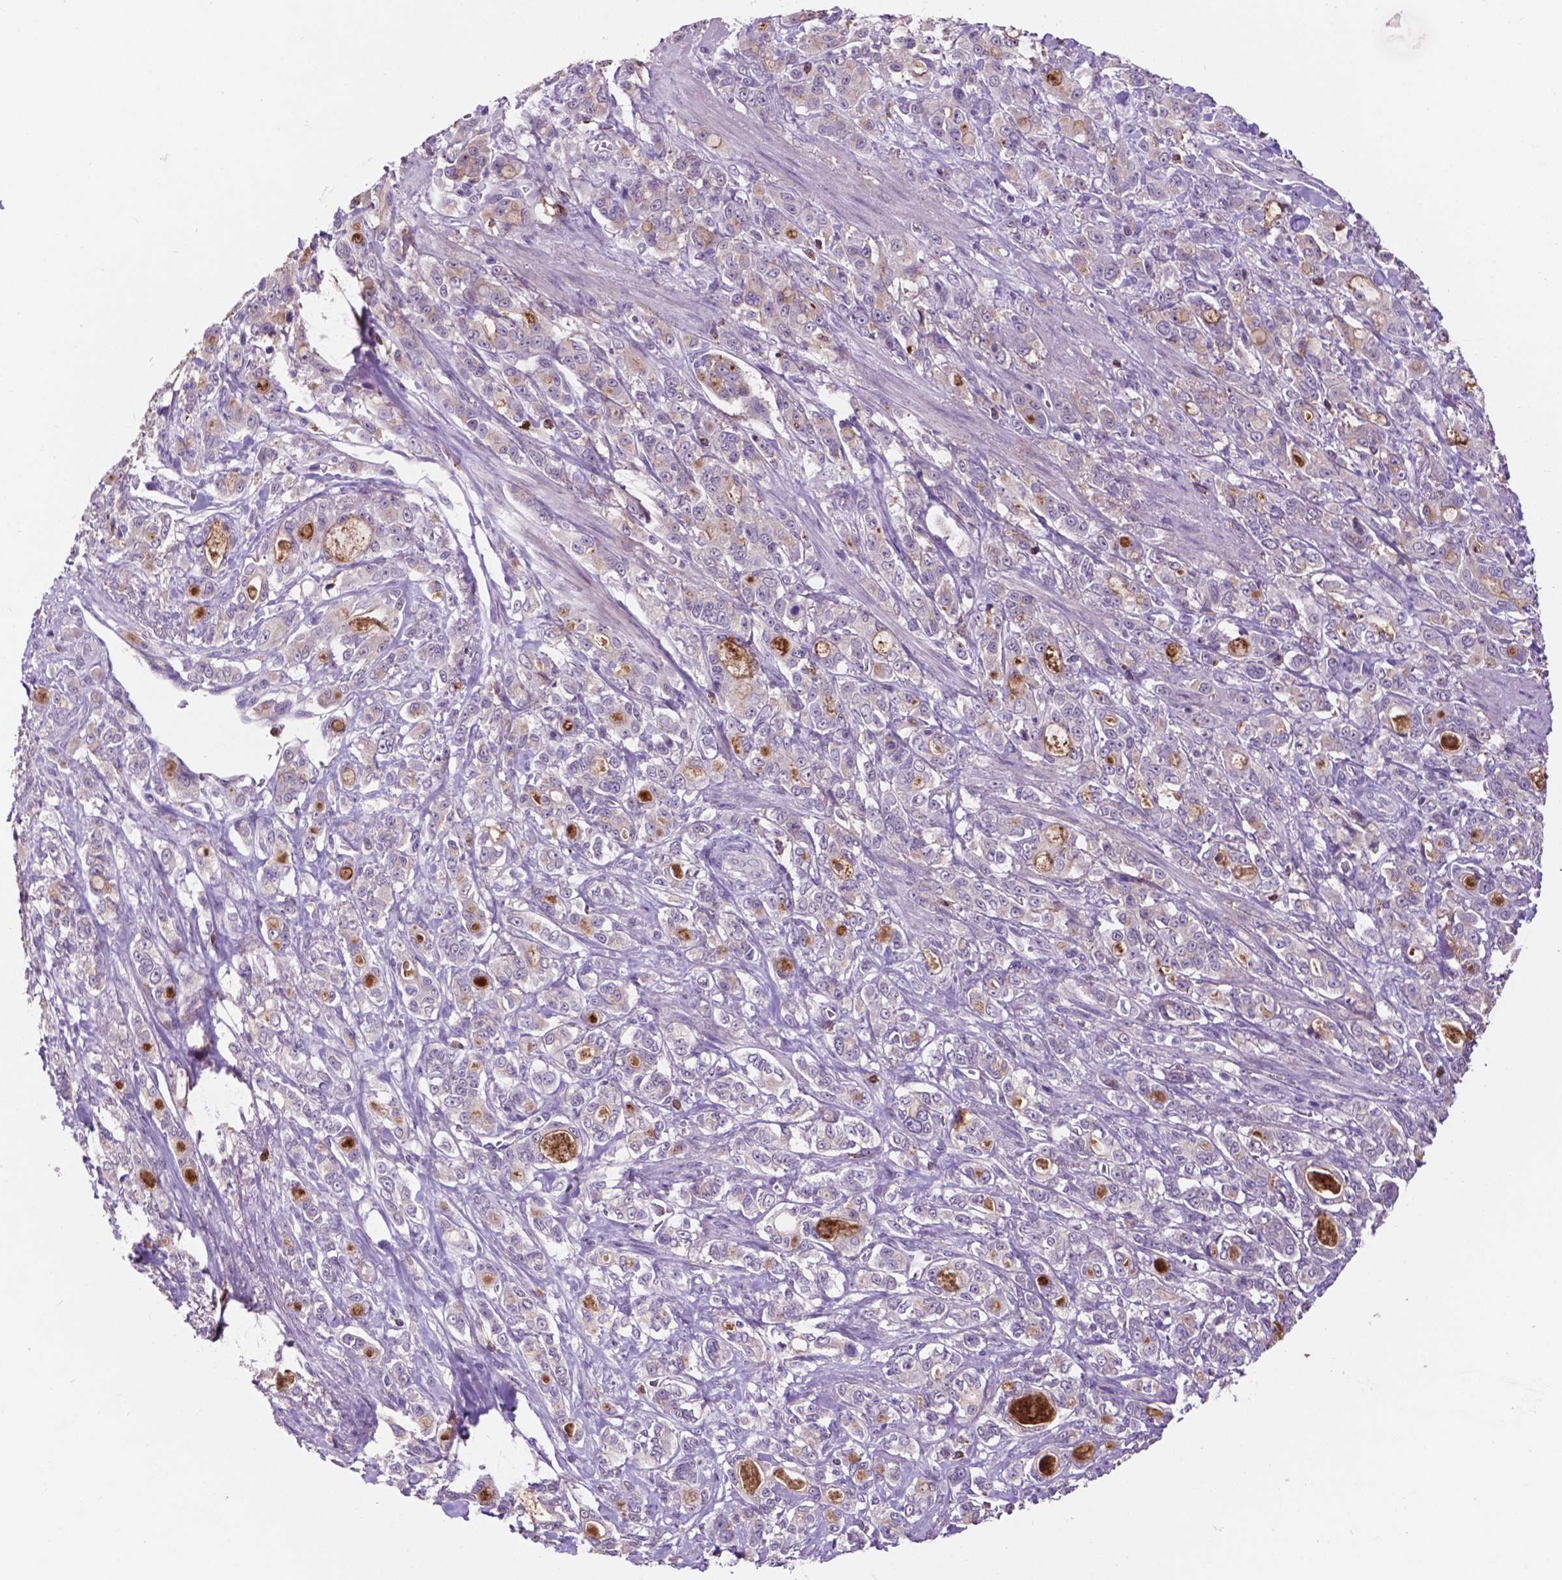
{"staining": {"intensity": "weak", "quantity": "<25%", "location": "cytoplasmic/membranous"}, "tissue": "stomach cancer", "cell_type": "Tumor cells", "image_type": "cancer", "snomed": [{"axis": "morphology", "description": "Adenocarcinoma, NOS"}, {"axis": "topography", "description": "Stomach"}], "caption": "Stomach adenocarcinoma was stained to show a protein in brown. There is no significant positivity in tumor cells.", "gene": "PLSCR1", "patient": {"sex": "male", "age": 63}}